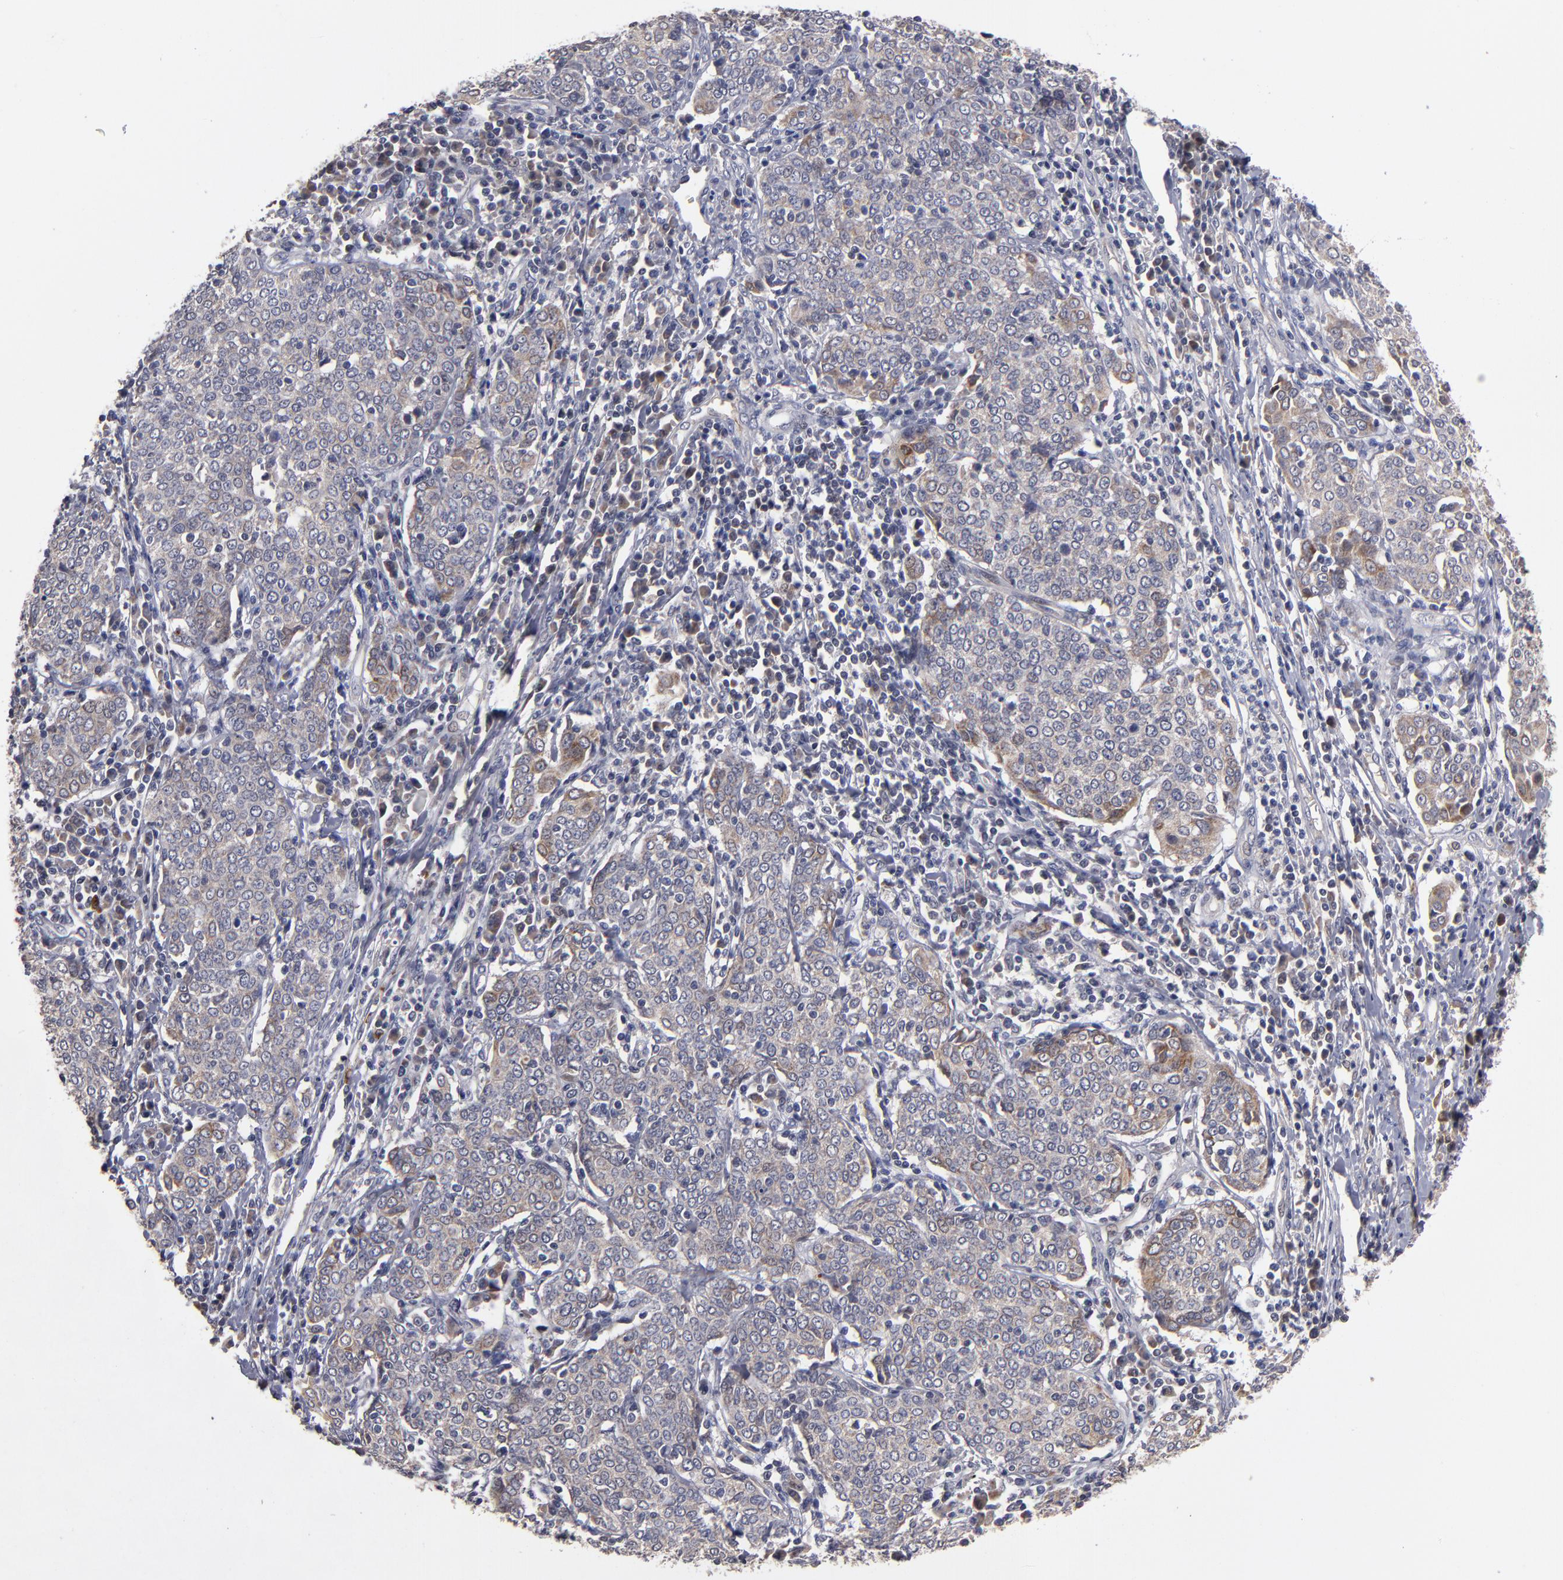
{"staining": {"intensity": "weak", "quantity": ">75%", "location": "cytoplasmic/membranous"}, "tissue": "cervical cancer", "cell_type": "Tumor cells", "image_type": "cancer", "snomed": [{"axis": "morphology", "description": "Squamous cell carcinoma, NOS"}, {"axis": "topography", "description": "Cervix"}], "caption": "Cervical squamous cell carcinoma stained with a protein marker shows weak staining in tumor cells.", "gene": "EXD2", "patient": {"sex": "female", "age": 40}}